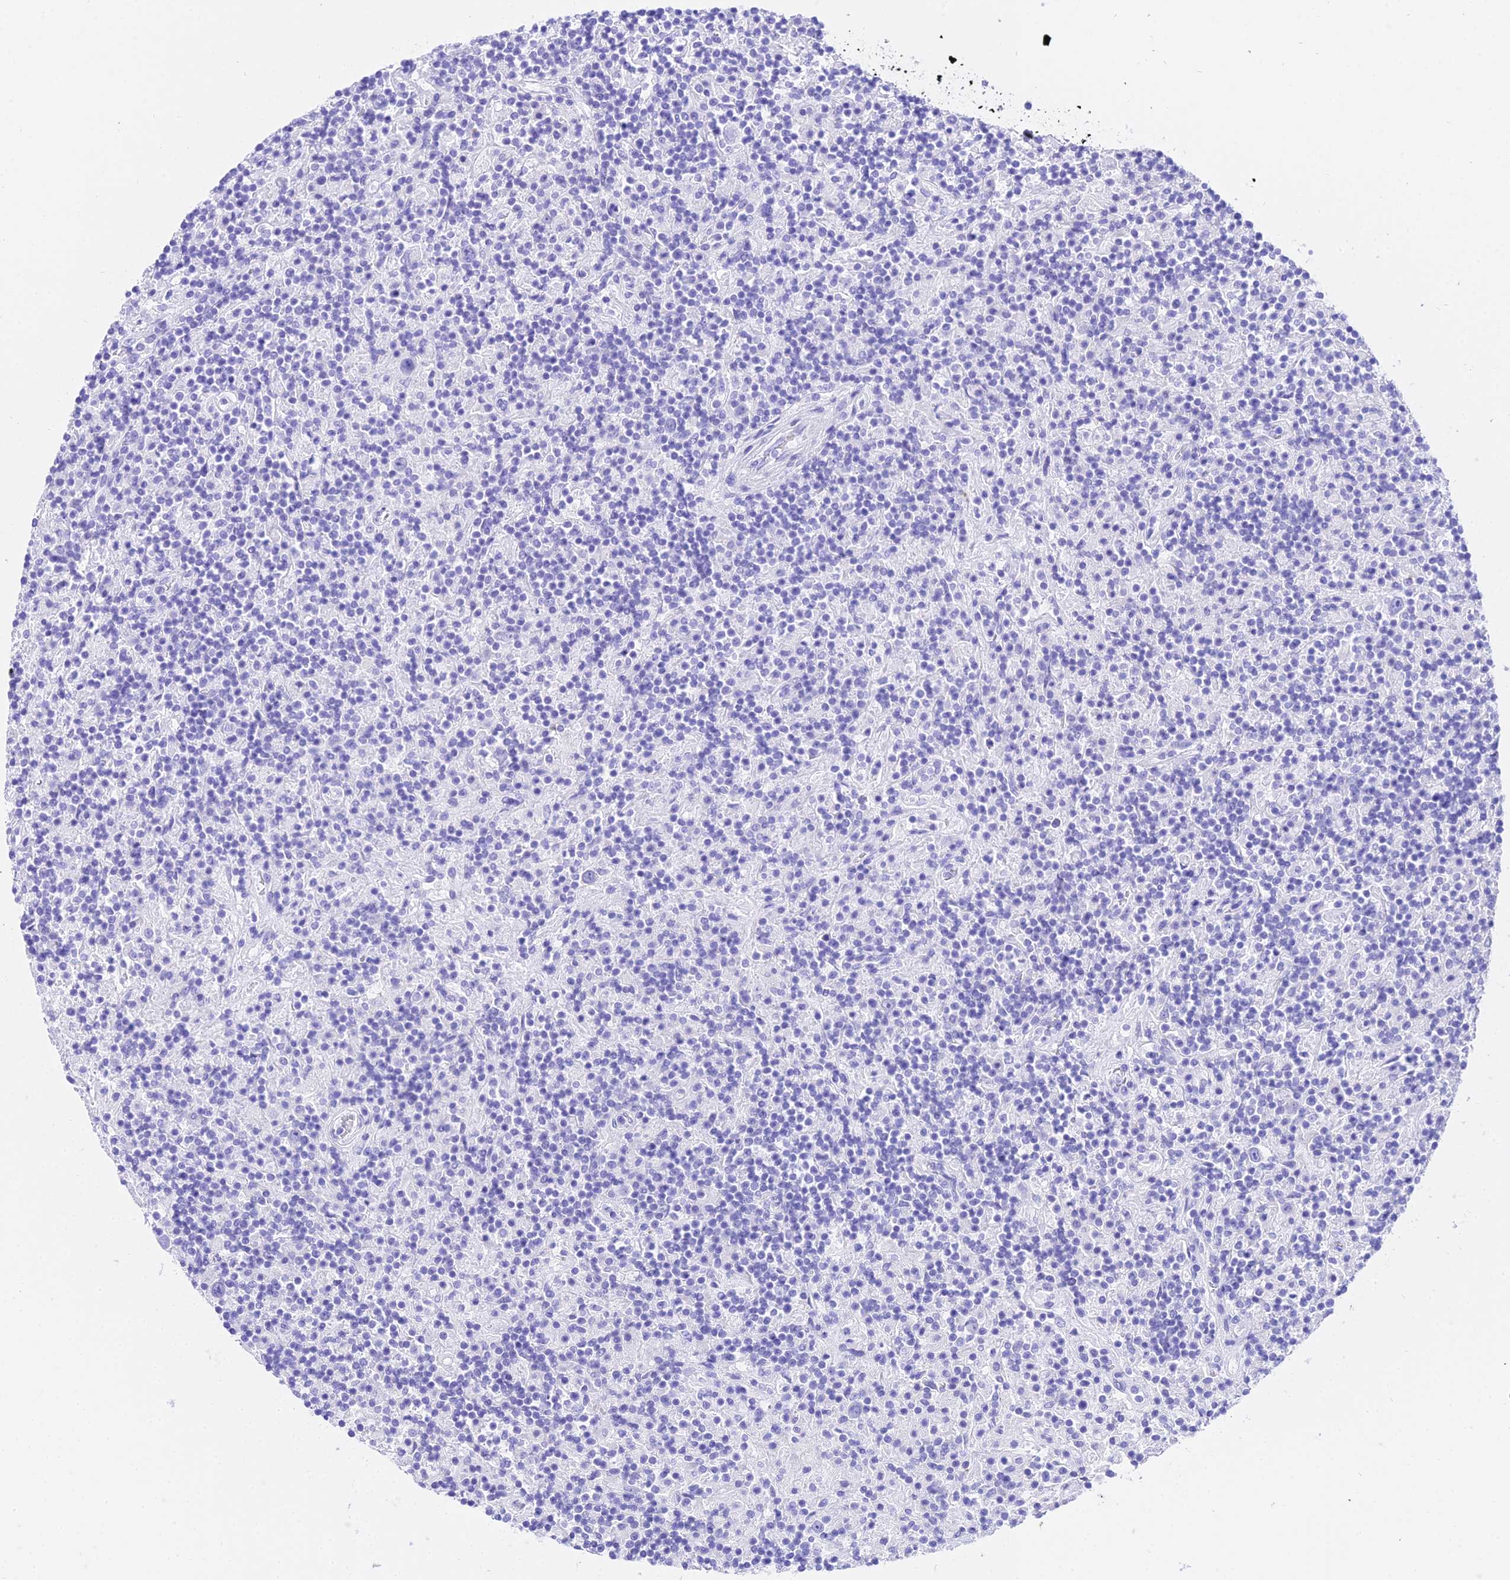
{"staining": {"intensity": "negative", "quantity": "none", "location": "none"}, "tissue": "lymphoma", "cell_type": "Tumor cells", "image_type": "cancer", "snomed": [{"axis": "morphology", "description": "Hodgkin's disease, NOS"}, {"axis": "topography", "description": "Lymph node"}], "caption": "Tumor cells are negative for protein expression in human Hodgkin's disease. (Brightfield microscopy of DAB (3,3'-diaminobenzidine) immunohistochemistry (IHC) at high magnification).", "gene": "TRMT44", "patient": {"sex": "male", "age": 70}}